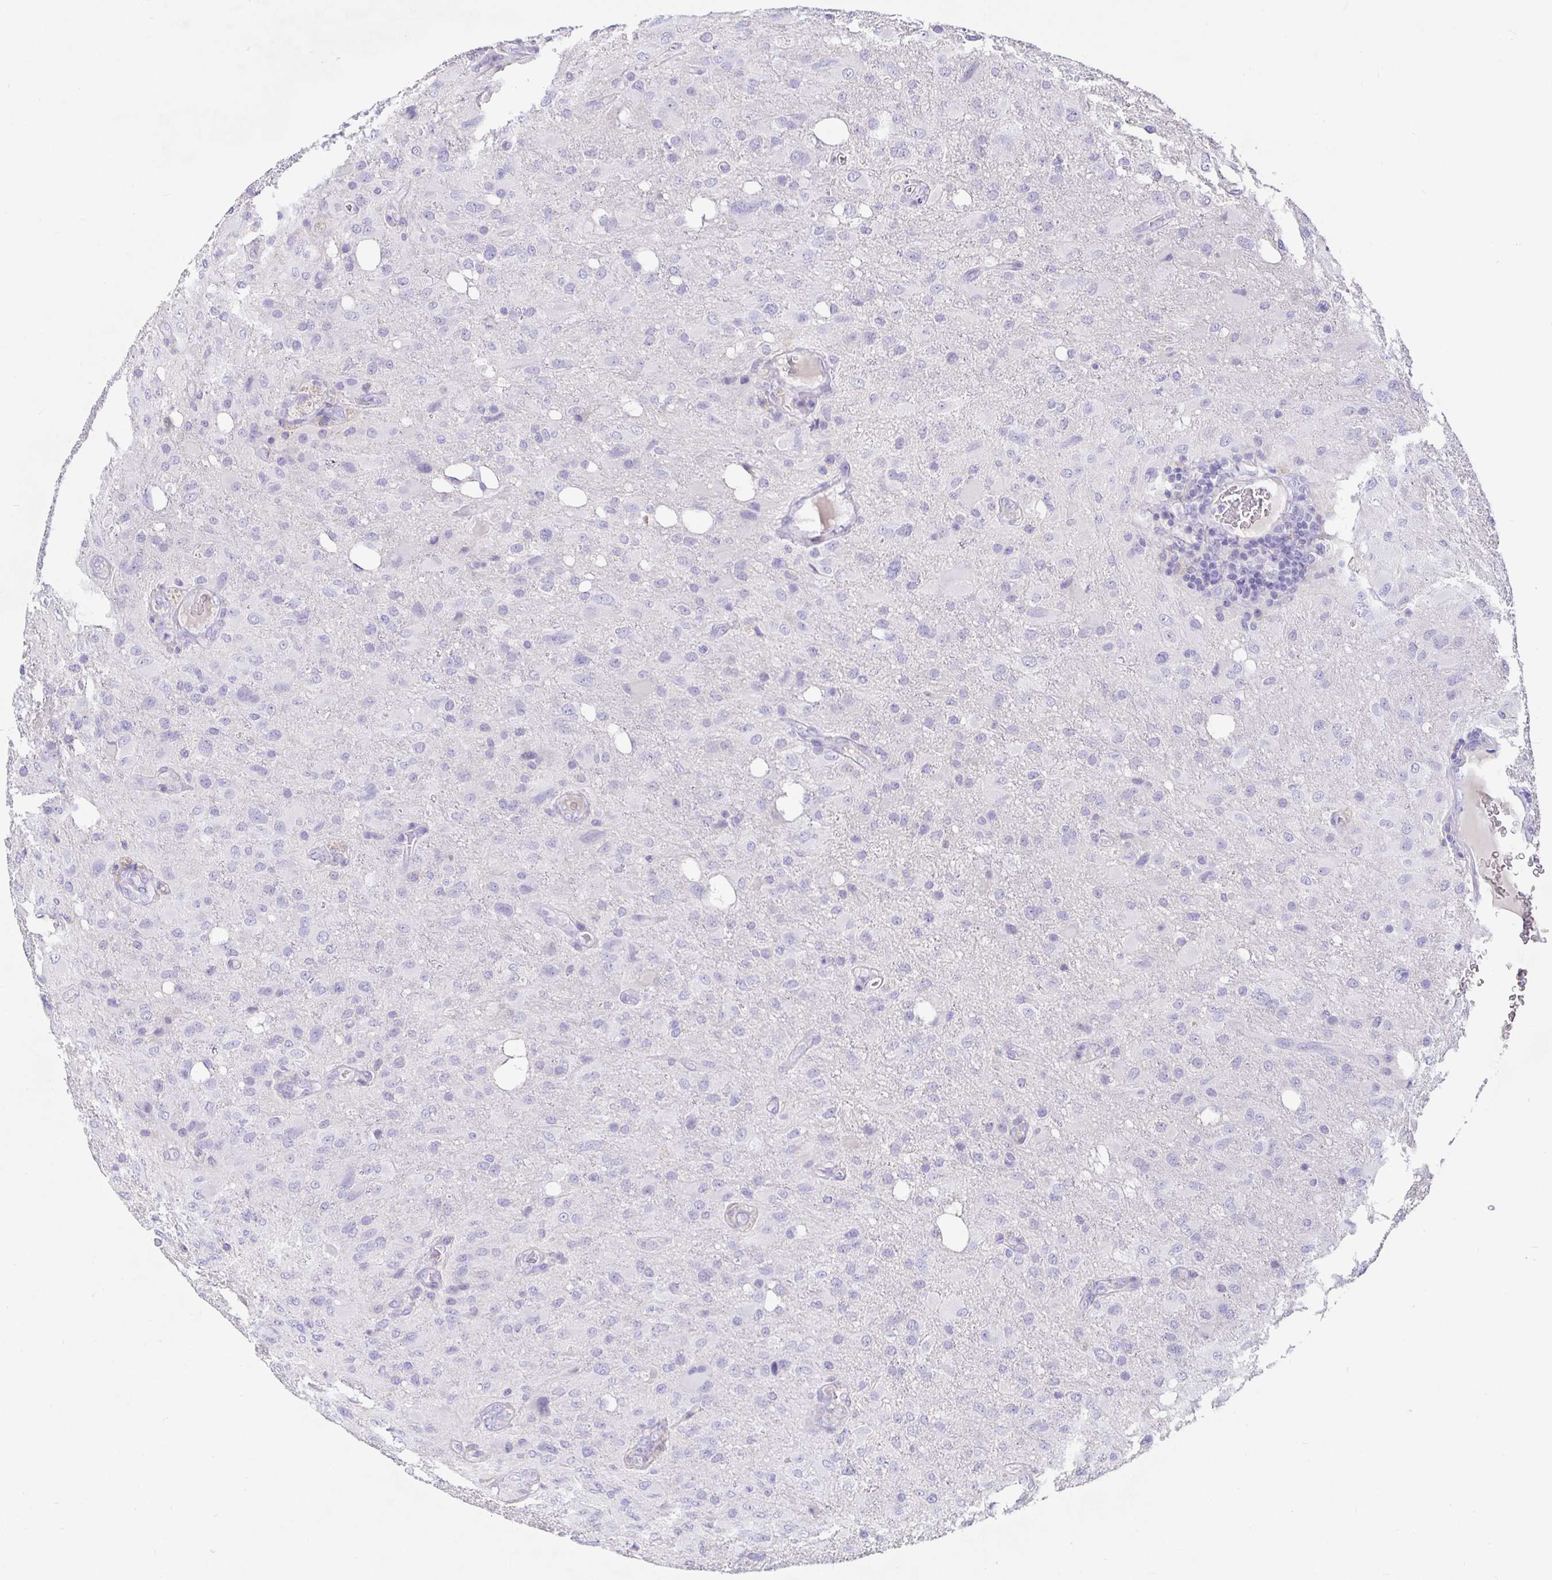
{"staining": {"intensity": "negative", "quantity": "none", "location": "none"}, "tissue": "glioma", "cell_type": "Tumor cells", "image_type": "cancer", "snomed": [{"axis": "morphology", "description": "Glioma, malignant, High grade"}, {"axis": "topography", "description": "Brain"}], "caption": "Immunohistochemical staining of human glioma demonstrates no significant positivity in tumor cells.", "gene": "TPTE", "patient": {"sex": "male", "age": 53}}